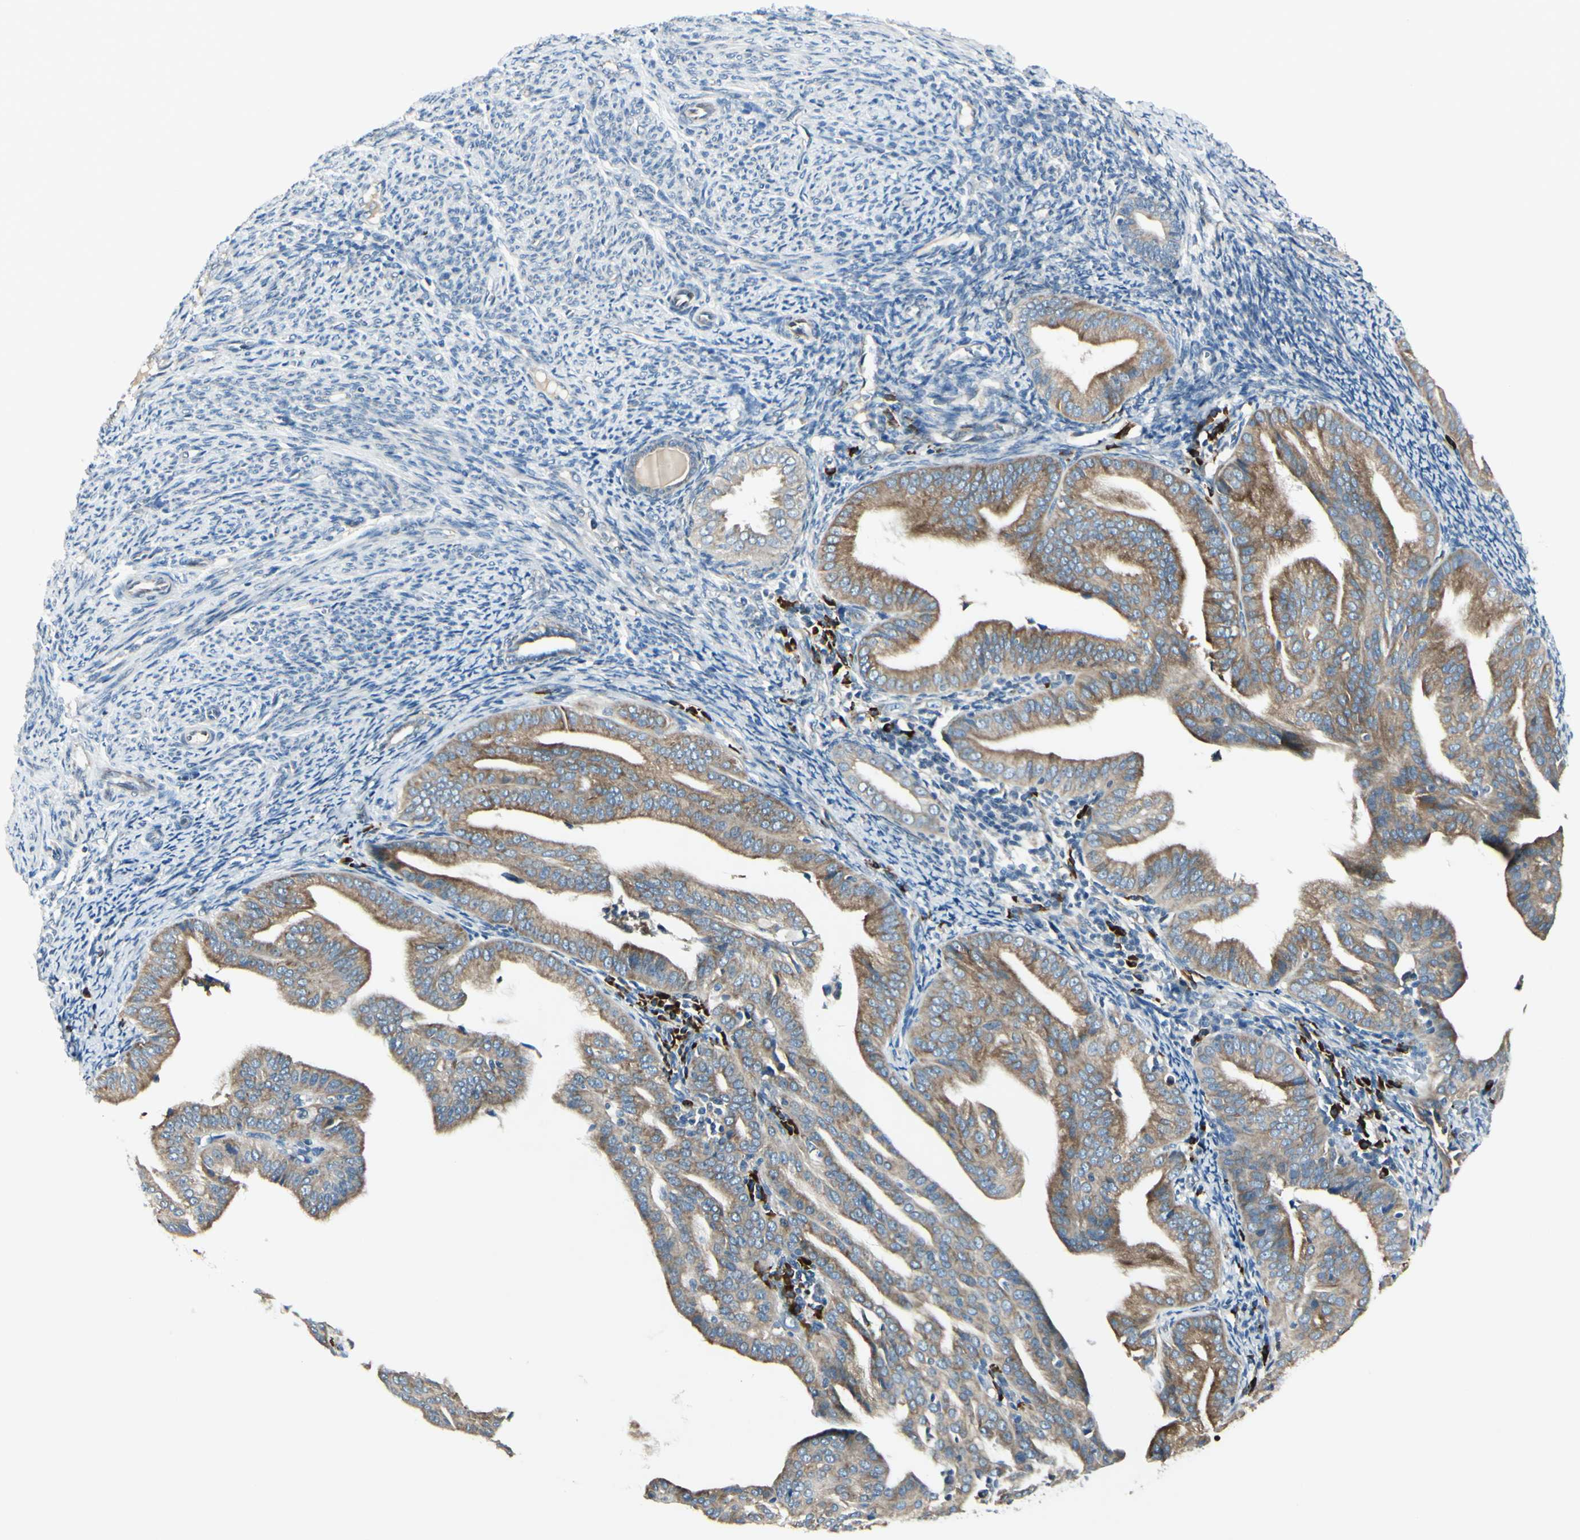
{"staining": {"intensity": "moderate", "quantity": ">75%", "location": "cytoplasmic/membranous"}, "tissue": "endometrial cancer", "cell_type": "Tumor cells", "image_type": "cancer", "snomed": [{"axis": "morphology", "description": "Adenocarcinoma, NOS"}, {"axis": "topography", "description": "Endometrium"}], "caption": "The image reveals staining of adenocarcinoma (endometrial), revealing moderate cytoplasmic/membranous protein expression (brown color) within tumor cells.", "gene": "SELENOS", "patient": {"sex": "female", "age": 58}}